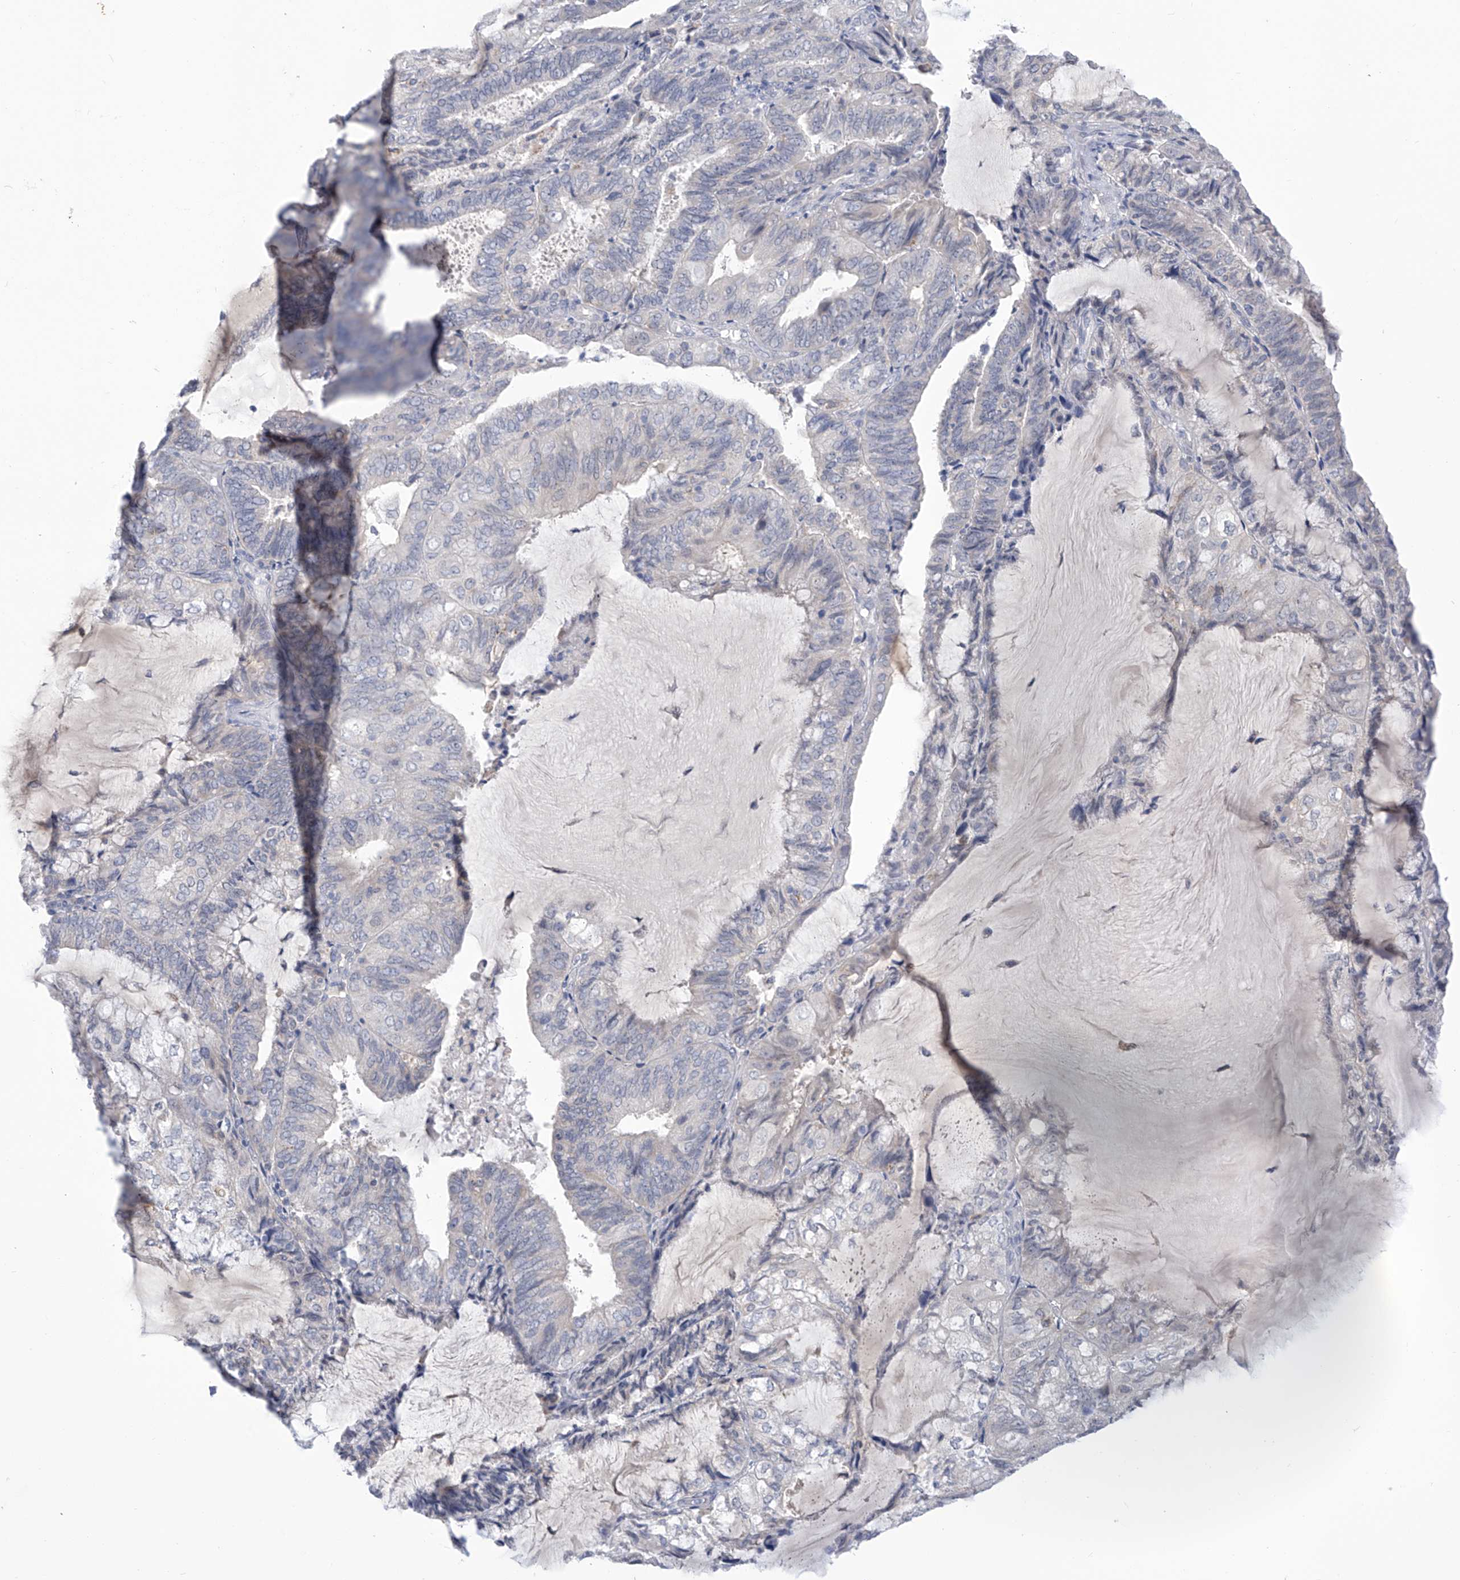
{"staining": {"intensity": "negative", "quantity": "none", "location": "none"}, "tissue": "endometrial cancer", "cell_type": "Tumor cells", "image_type": "cancer", "snomed": [{"axis": "morphology", "description": "Adenocarcinoma, NOS"}, {"axis": "topography", "description": "Endometrium"}], "caption": "Endometrial cancer (adenocarcinoma) stained for a protein using IHC exhibits no staining tumor cells.", "gene": "IBA57", "patient": {"sex": "female", "age": 81}}